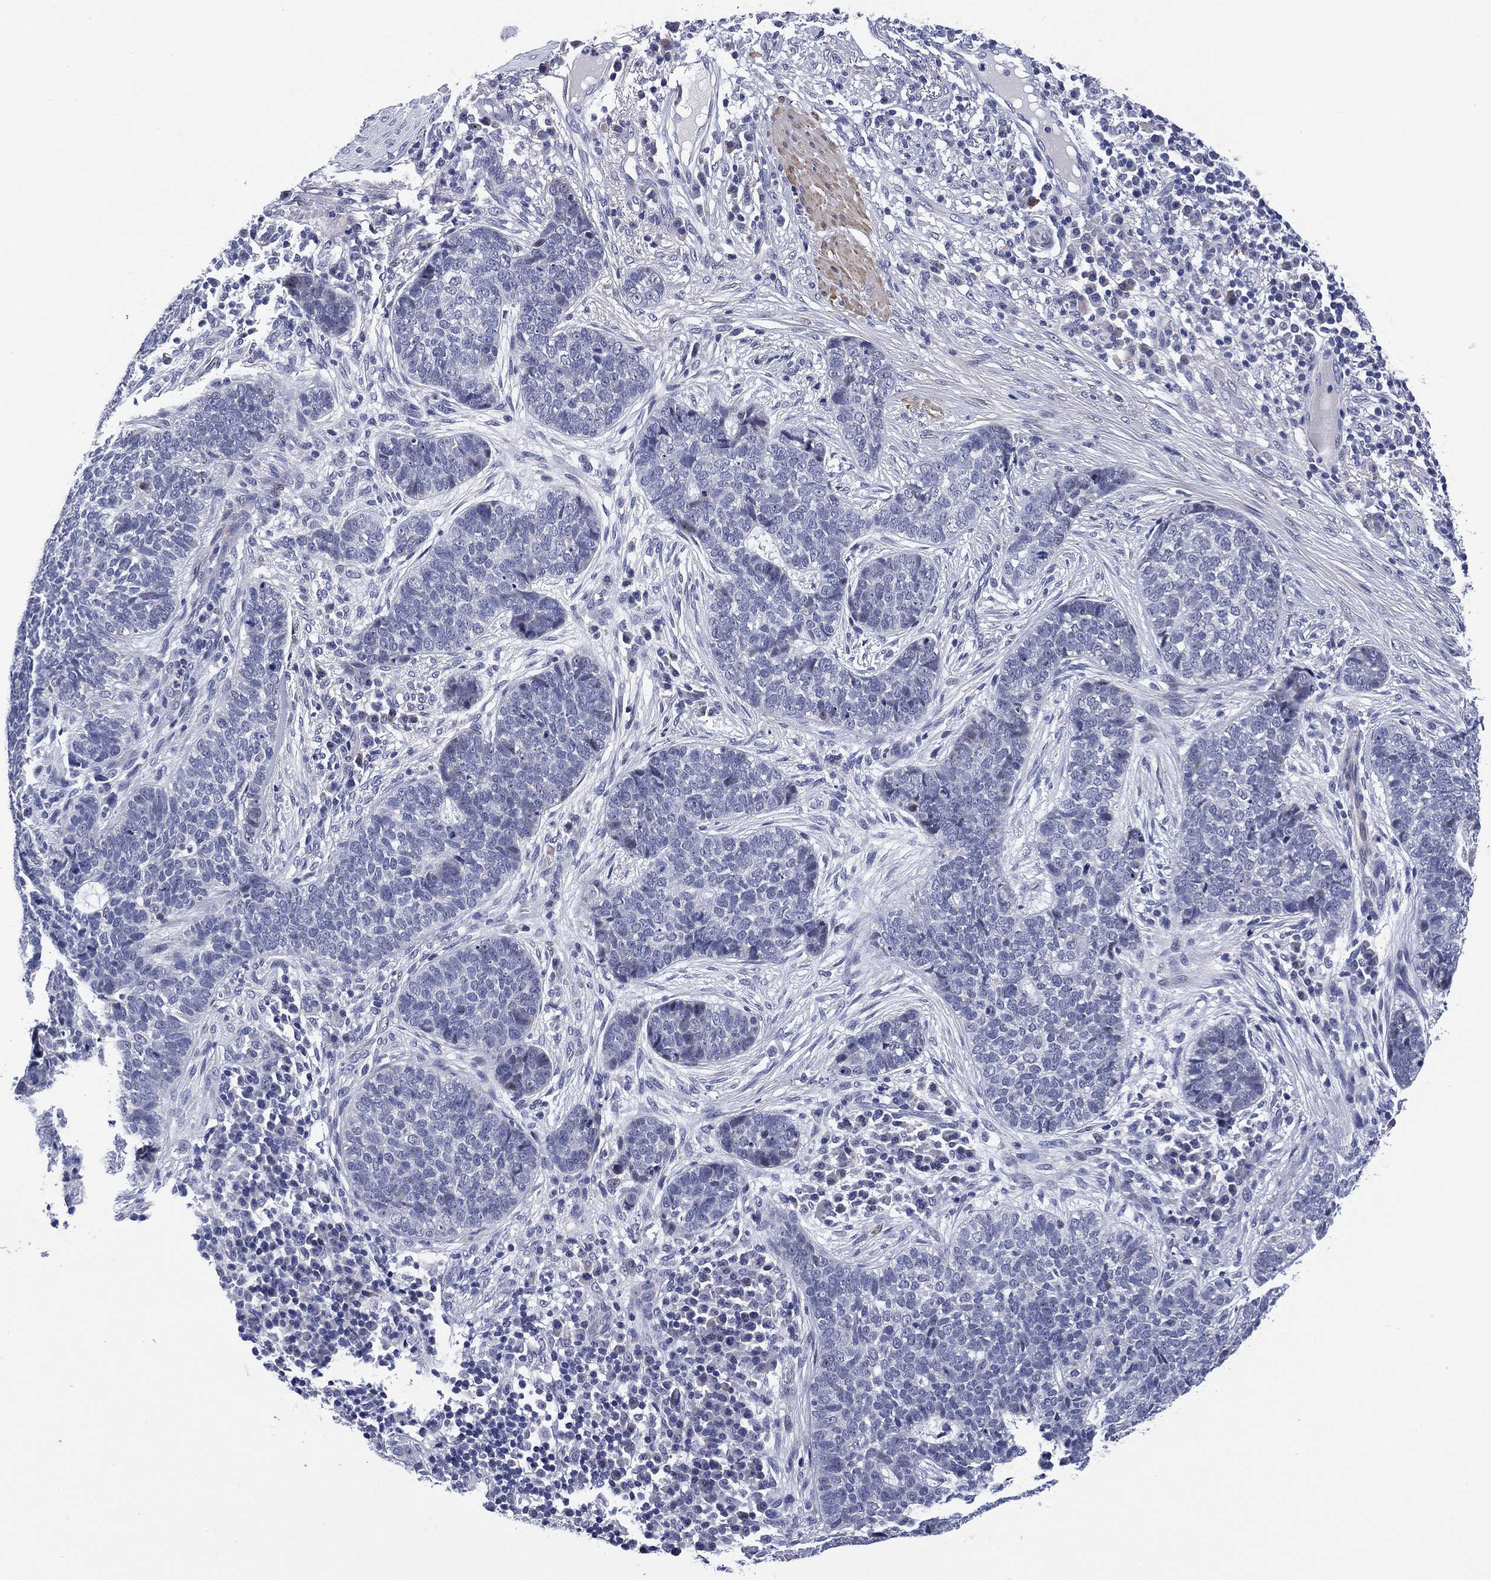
{"staining": {"intensity": "negative", "quantity": "none", "location": "none"}, "tissue": "skin cancer", "cell_type": "Tumor cells", "image_type": "cancer", "snomed": [{"axis": "morphology", "description": "Basal cell carcinoma"}, {"axis": "topography", "description": "Skin"}], "caption": "There is no significant staining in tumor cells of skin basal cell carcinoma.", "gene": "CLIP3", "patient": {"sex": "female", "age": 69}}